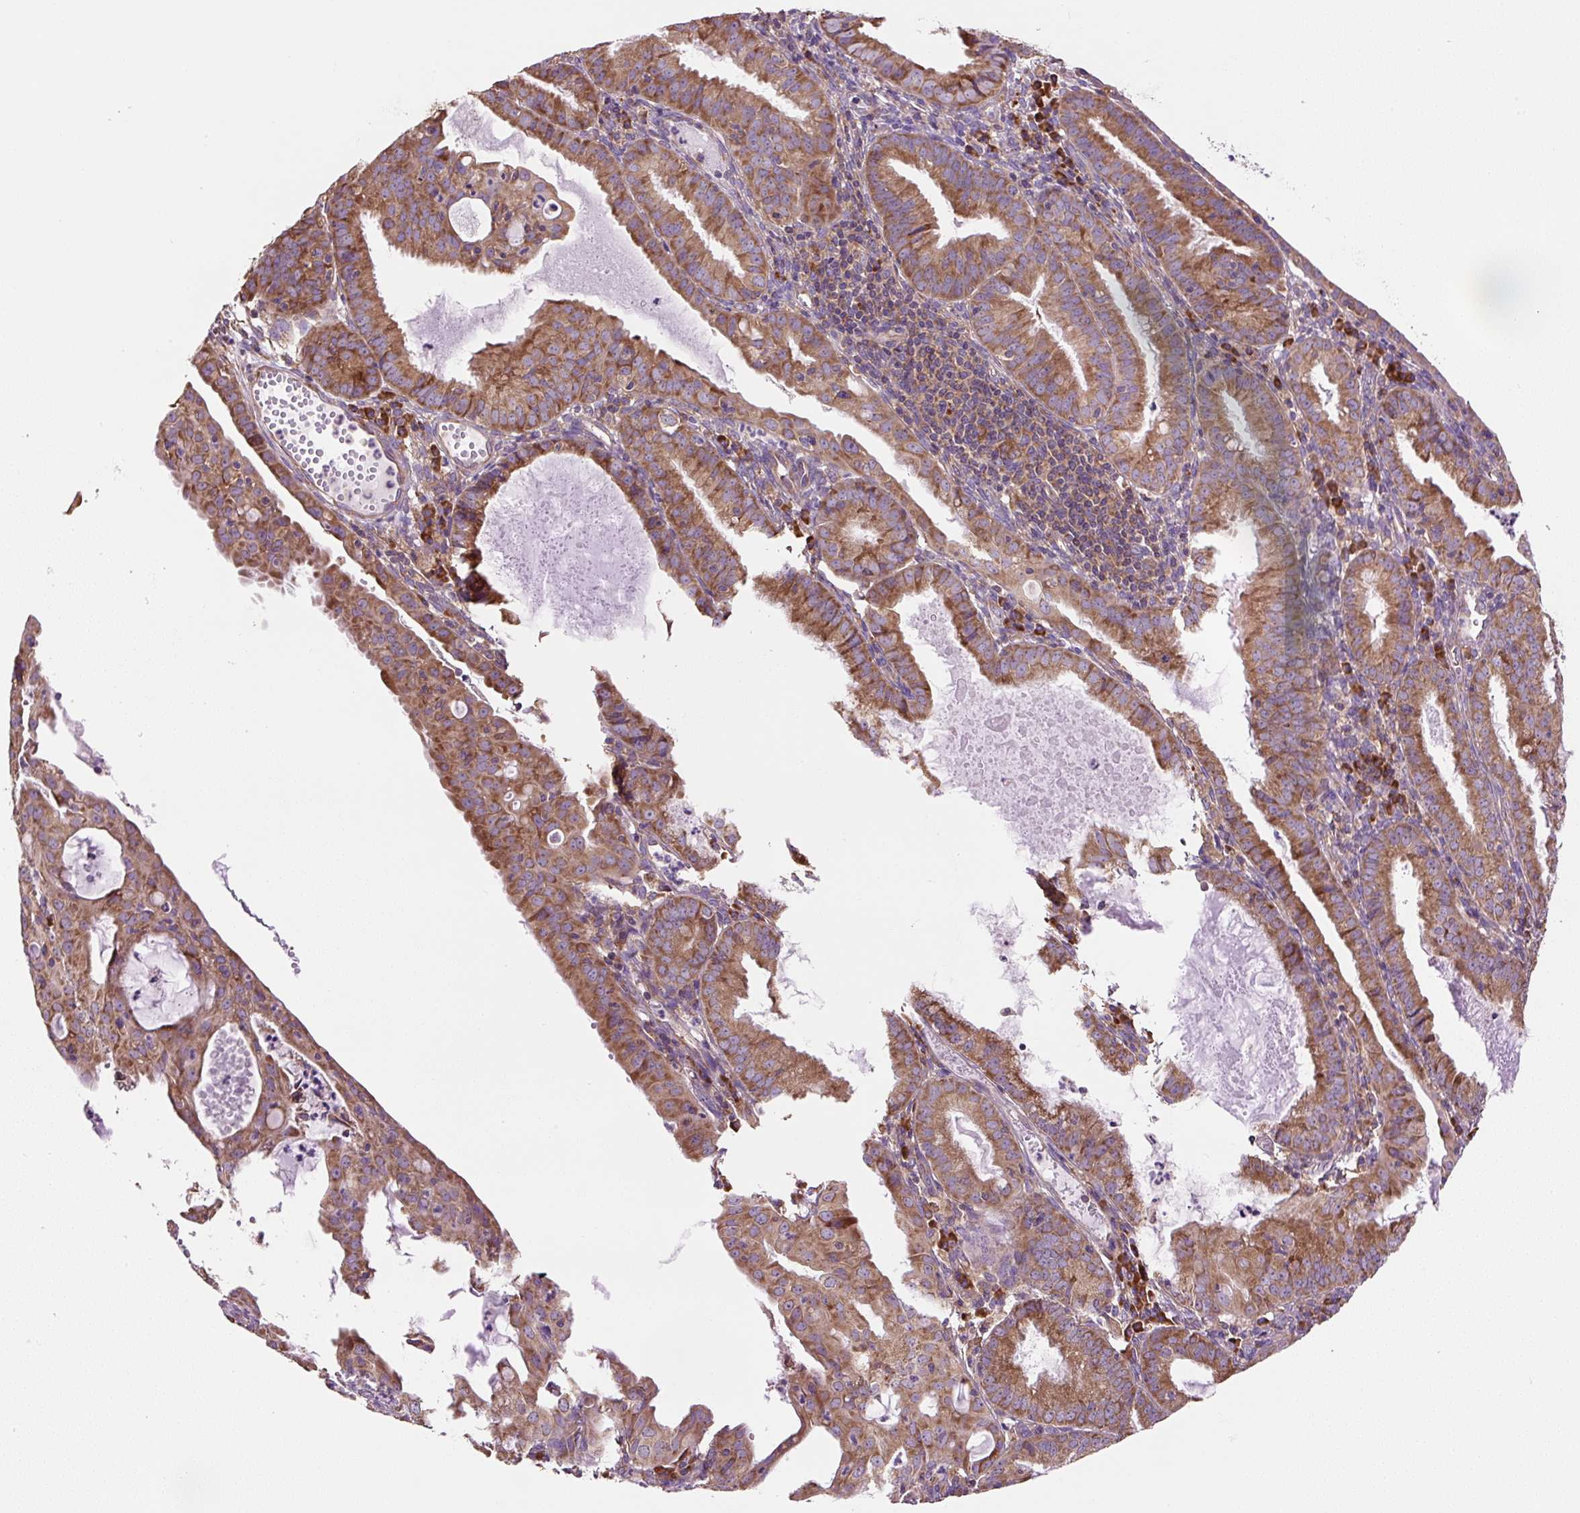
{"staining": {"intensity": "moderate", "quantity": ">75%", "location": "cytoplasmic/membranous"}, "tissue": "endometrial cancer", "cell_type": "Tumor cells", "image_type": "cancer", "snomed": [{"axis": "morphology", "description": "Adenocarcinoma, NOS"}, {"axis": "topography", "description": "Endometrium"}], "caption": "A photomicrograph of human endometrial adenocarcinoma stained for a protein displays moderate cytoplasmic/membranous brown staining in tumor cells. (Stains: DAB in brown, nuclei in blue, Microscopy: brightfield microscopy at high magnification).", "gene": "RPS23", "patient": {"sex": "female", "age": 60}}